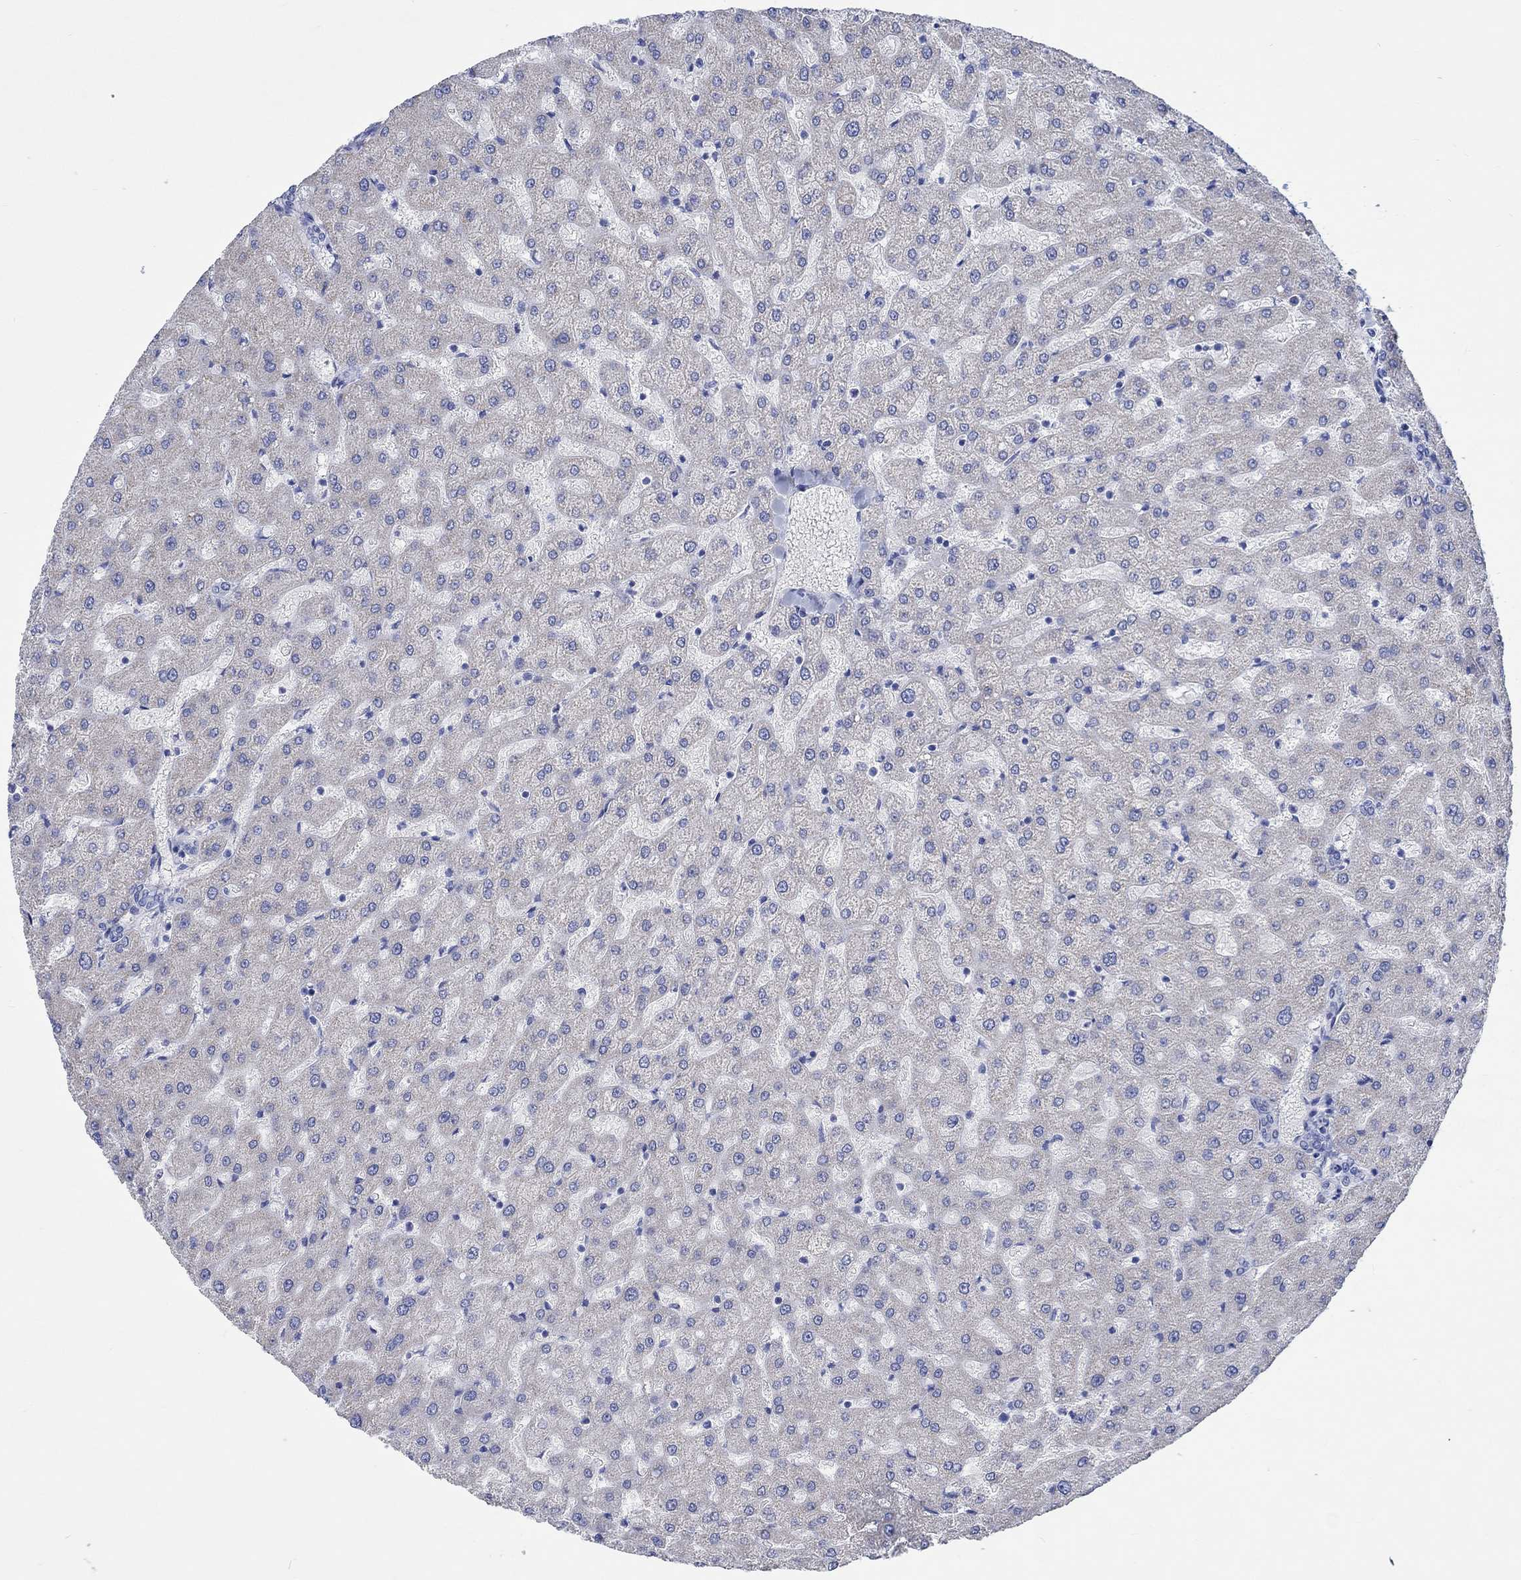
{"staining": {"intensity": "negative", "quantity": "none", "location": "none"}, "tissue": "liver", "cell_type": "Cholangiocytes", "image_type": "normal", "snomed": [{"axis": "morphology", "description": "Normal tissue, NOS"}, {"axis": "topography", "description": "Liver"}], "caption": "Cholangiocytes show no significant protein staining in normal liver. (Brightfield microscopy of DAB immunohistochemistry (IHC) at high magnification).", "gene": "CPLX1", "patient": {"sex": "female", "age": 50}}